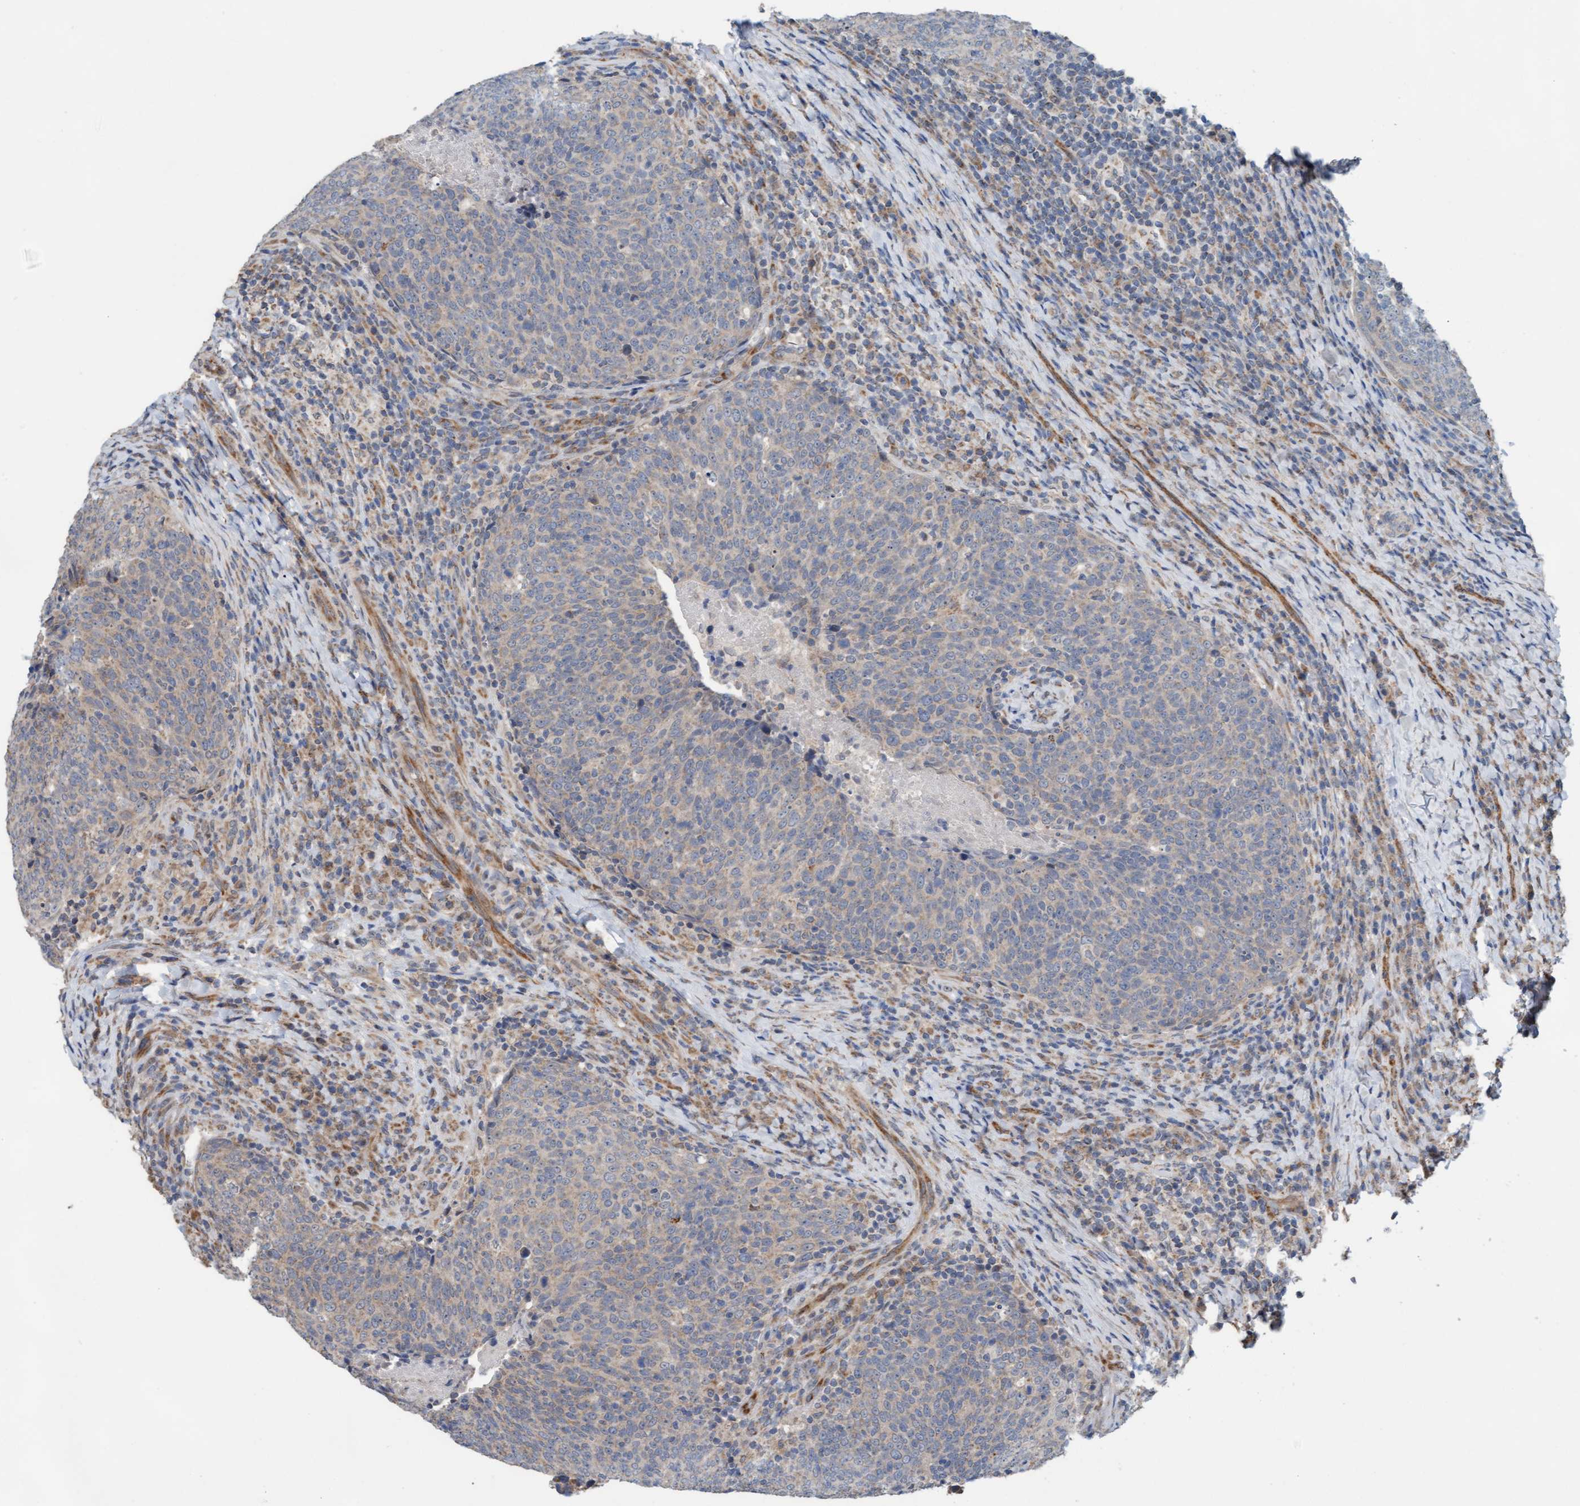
{"staining": {"intensity": "weak", "quantity": "25%-75%", "location": "cytoplasmic/membranous"}, "tissue": "head and neck cancer", "cell_type": "Tumor cells", "image_type": "cancer", "snomed": [{"axis": "morphology", "description": "Squamous cell carcinoma, NOS"}, {"axis": "morphology", "description": "Squamous cell carcinoma, metastatic, NOS"}, {"axis": "topography", "description": "Lymph node"}, {"axis": "topography", "description": "Head-Neck"}], "caption": "Metastatic squamous cell carcinoma (head and neck) tissue exhibits weak cytoplasmic/membranous staining in approximately 25%-75% of tumor cells, visualized by immunohistochemistry.", "gene": "ZNF566", "patient": {"sex": "male", "age": 62}}